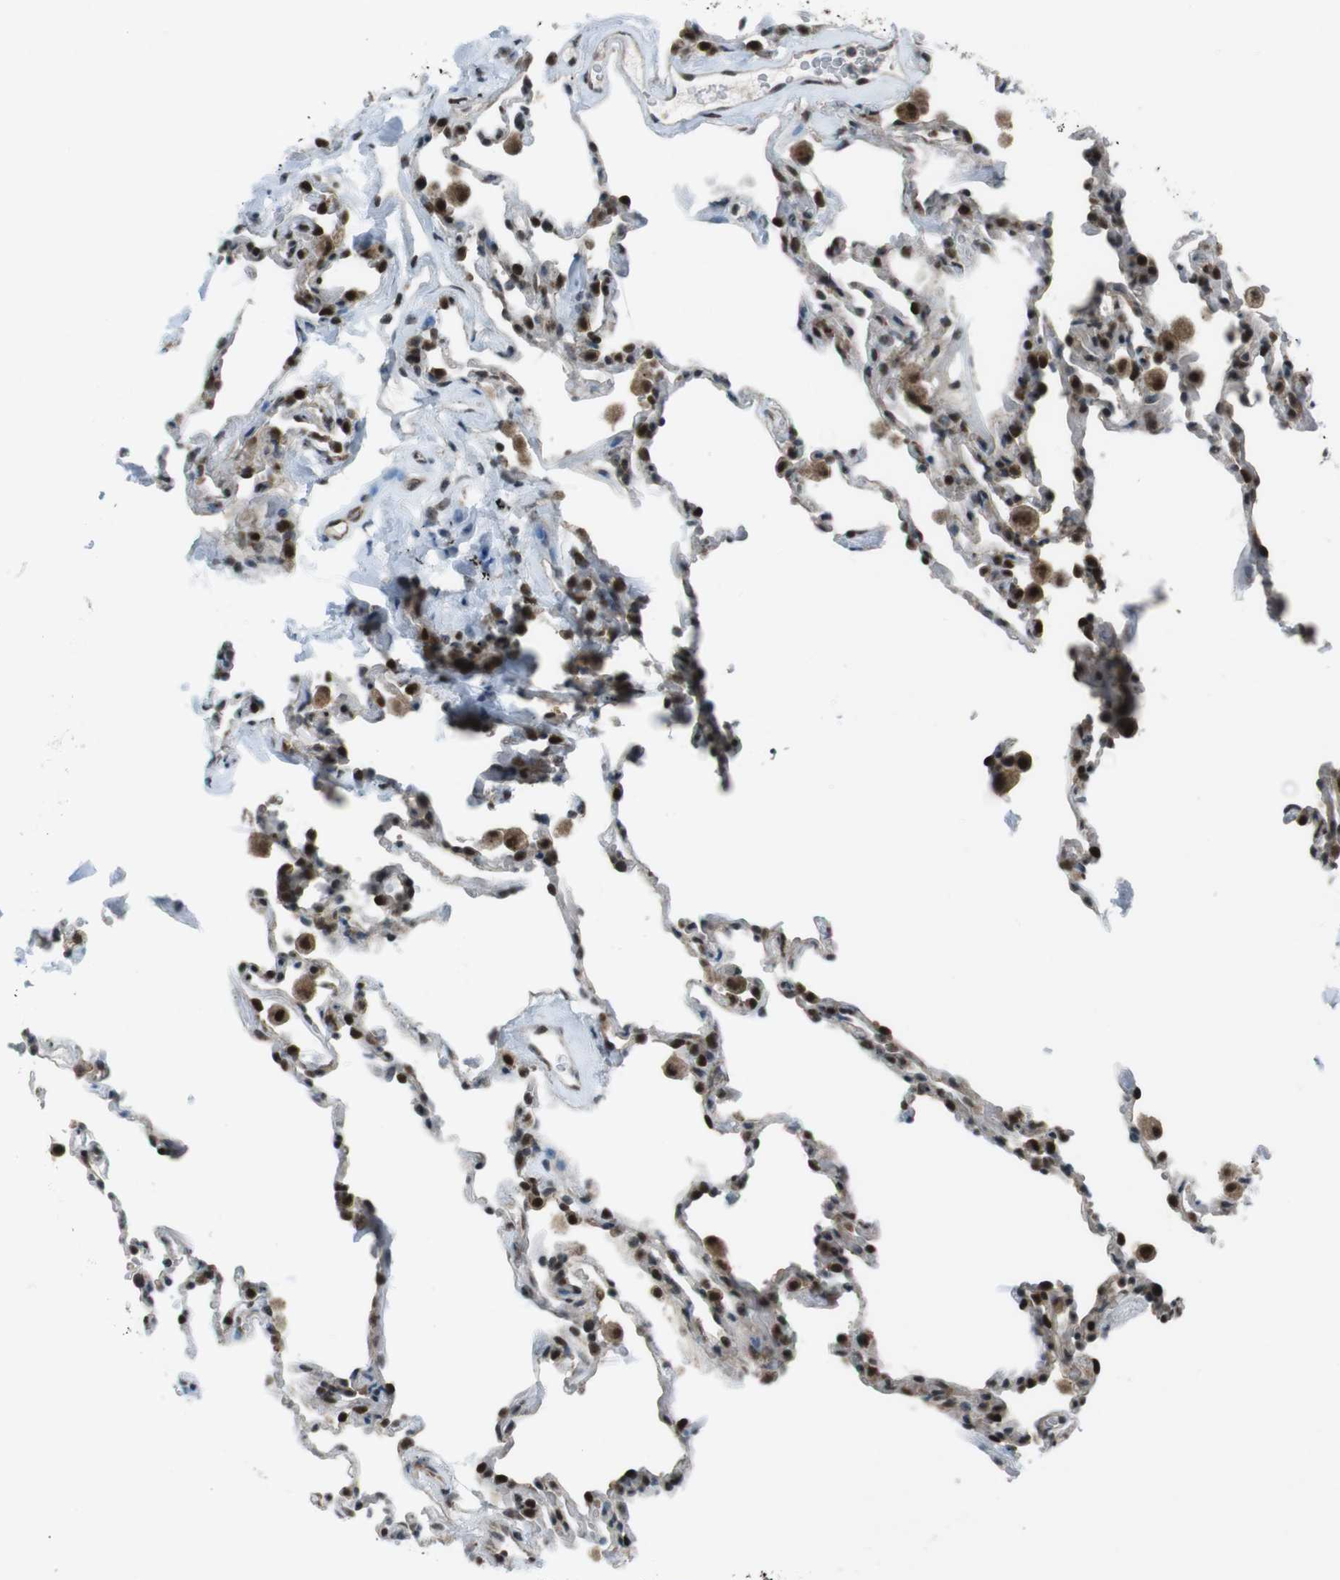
{"staining": {"intensity": "strong", "quantity": ">75%", "location": "cytoplasmic/membranous,nuclear"}, "tissue": "lung", "cell_type": "Alveolar cells", "image_type": "normal", "snomed": [{"axis": "morphology", "description": "Normal tissue, NOS"}, {"axis": "morphology", "description": "Soft tissue tumor metastatic"}, {"axis": "topography", "description": "Lung"}], "caption": "Lung stained with DAB immunohistochemistry (IHC) reveals high levels of strong cytoplasmic/membranous,nuclear expression in about >75% of alveolar cells.", "gene": "CSNK1D", "patient": {"sex": "male", "age": 59}}